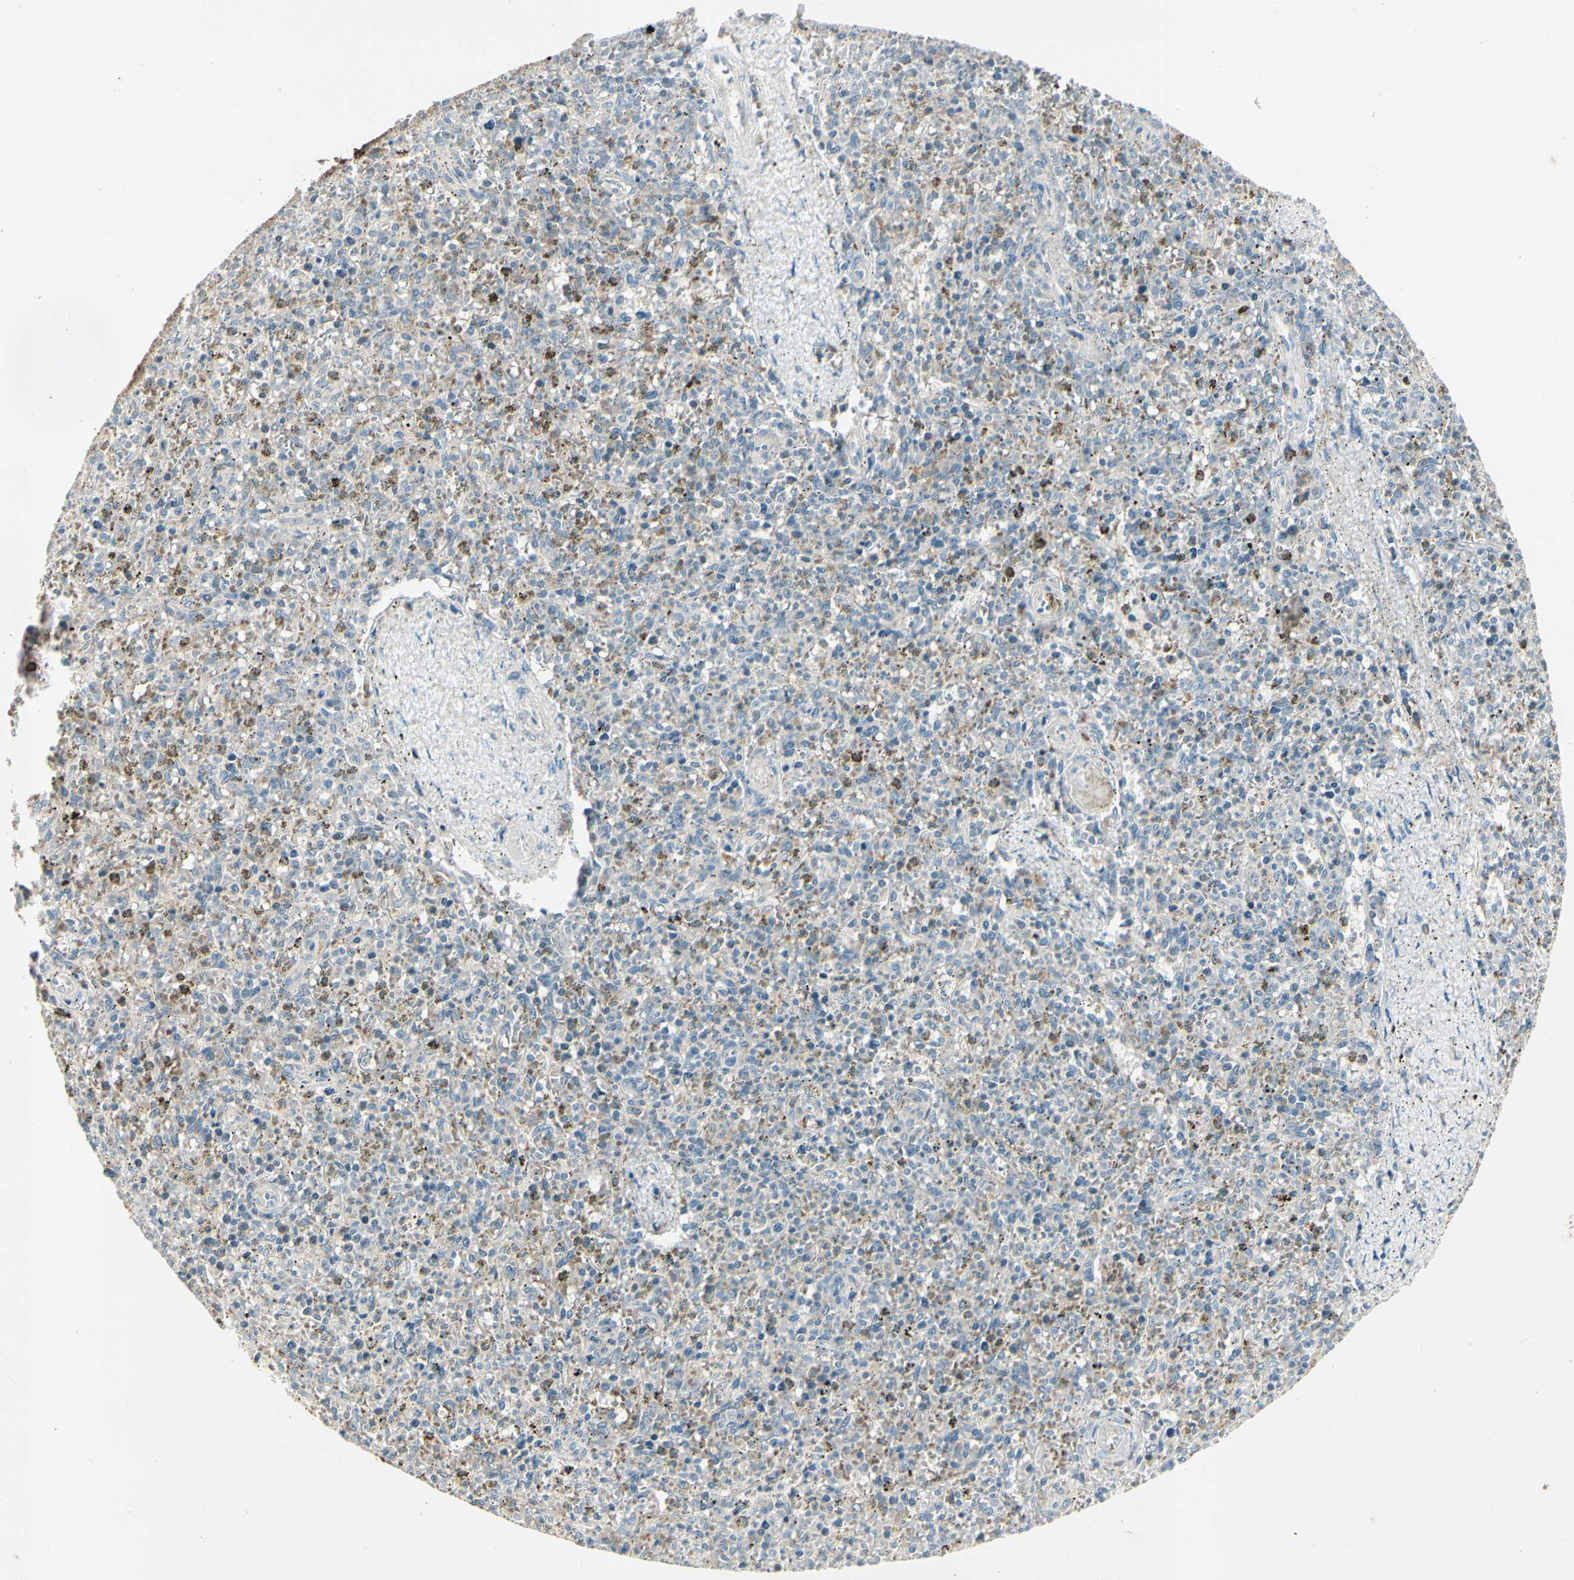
{"staining": {"intensity": "weak", "quantity": "<25%", "location": "cytoplasmic/membranous"}, "tissue": "spleen", "cell_type": "Cells in red pulp", "image_type": "normal", "snomed": [{"axis": "morphology", "description": "Normal tissue, NOS"}, {"axis": "topography", "description": "Spleen"}], "caption": "Immunohistochemistry histopathology image of benign spleen stained for a protein (brown), which exhibits no staining in cells in red pulp.", "gene": "SKIL", "patient": {"sex": "male", "age": 72}}